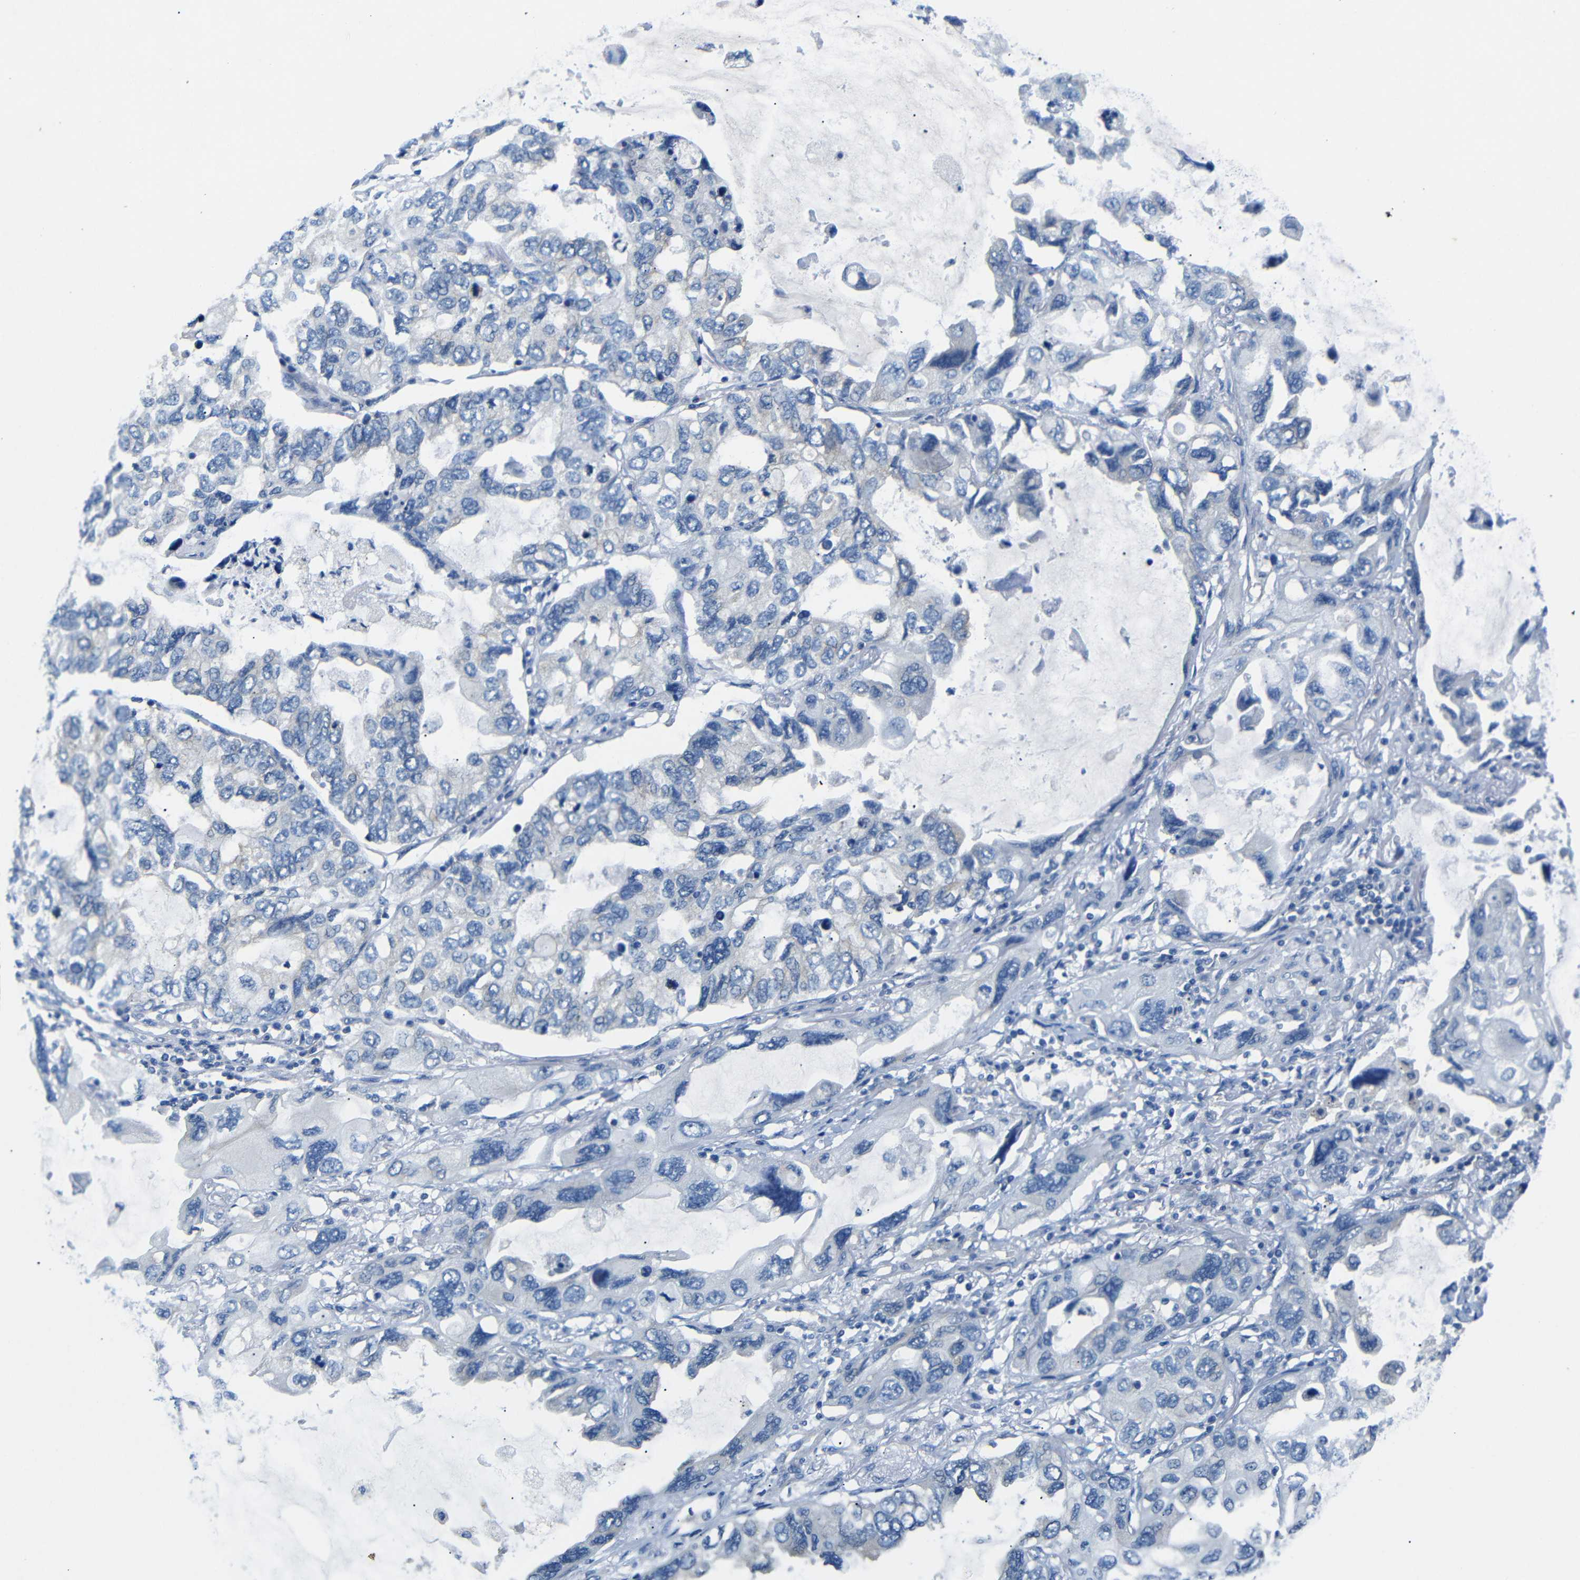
{"staining": {"intensity": "negative", "quantity": "none", "location": "none"}, "tissue": "lung cancer", "cell_type": "Tumor cells", "image_type": "cancer", "snomed": [{"axis": "morphology", "description": "Squamous cell carcinoma, NOS"}, {"axis": "topography", "description": "Lung"}], "caption": "Protein analysis of lung cancer shows no significant staining in tumor cells. (Brightfield microscopy of DAB (3,3'-diaminobenzidine) immunohistochemistry at high magnification).", "gene": "DCP1A", "patient": {"sex": "female", "age": 73}}